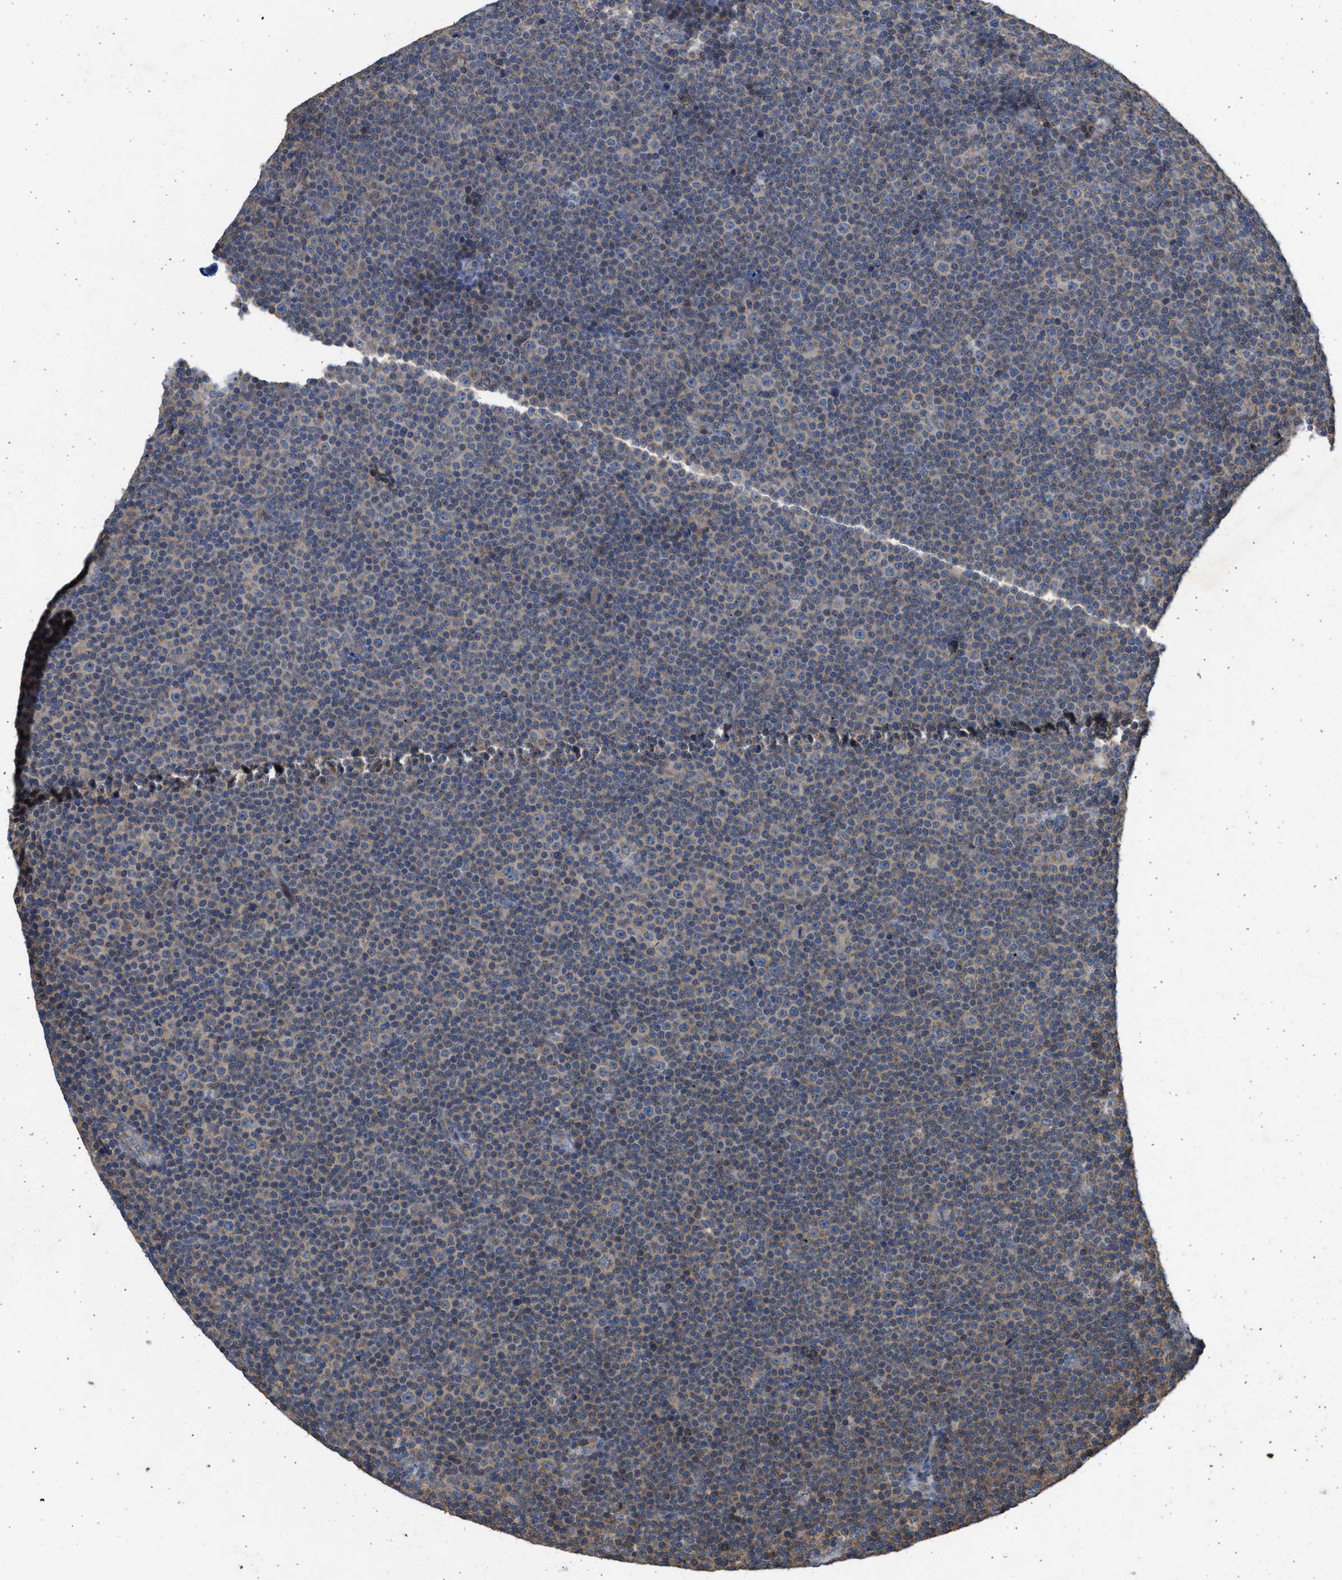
{"staining": {"intensity": "weak", "quantity": "25%-75%", "location": "cytoplasmic/membranous"}, "tissue": "lymphoma", "cell_type": "Tumor cells", "image_type": "cancer", "snomed": [{"axis": "morphology", "description": "Malignant lymphoma, non-Hodgkin's type, Low grade"}, {"axis": "topography", "description": "Lymph node"}], "caption": "Immunohistochemical staining of lymphoma shows low levels of weak cytoplasmic/membranous expression in approximately 25%-75% of tumor cells.", "gene": "CYP1A1", "patient": {"sex": "female", "age": 67}}